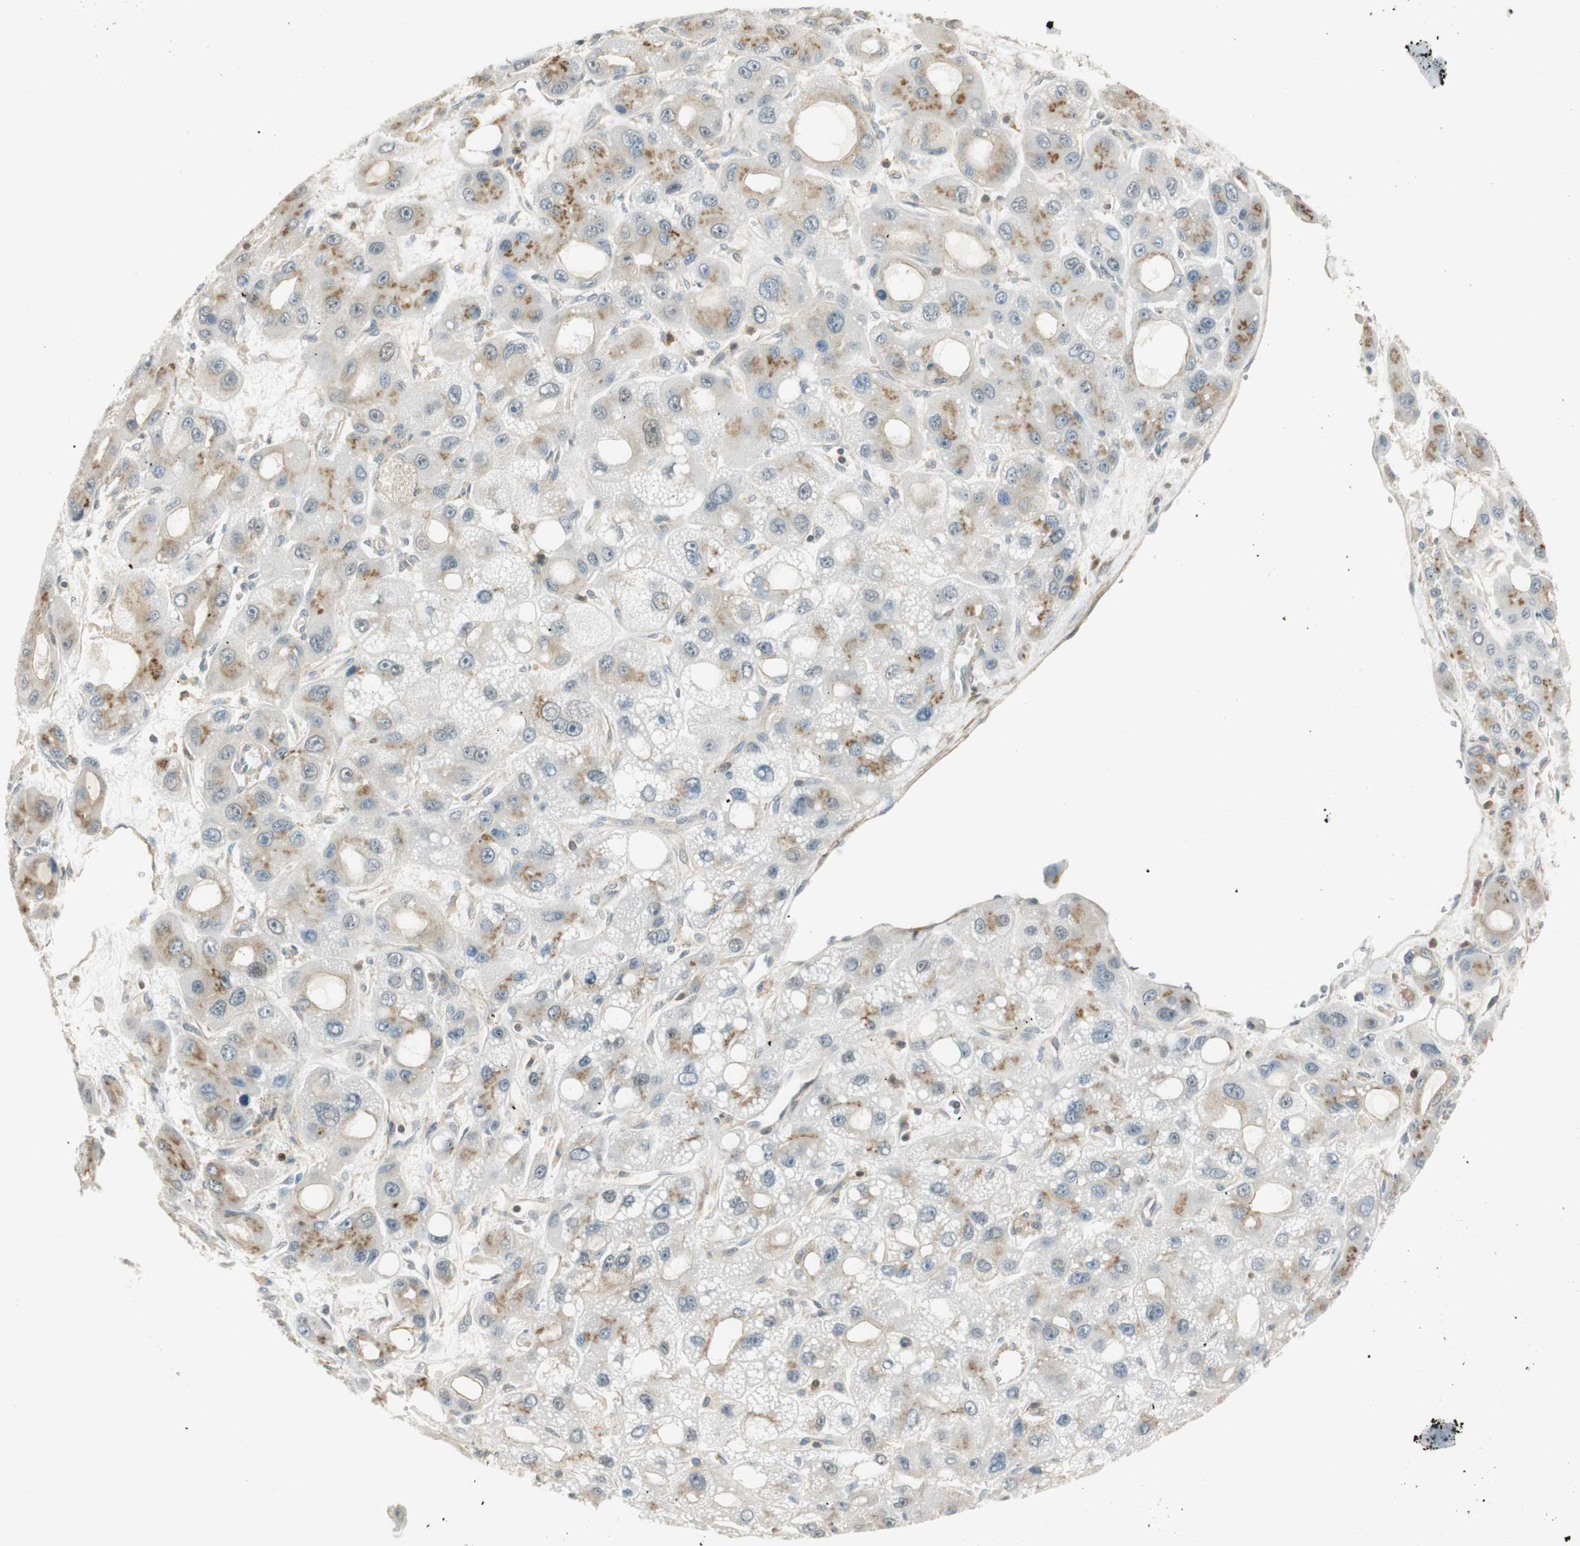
{"staining": {"intensity": "moderate", "quantity": "25%-75%", "location": "cytoplasmic/membranous"}, "tissue": "liver cancer", "cell_type": "Tumor cells", "image_type": "cancer", "snomed": [{"axis": "morphology", "description": "Carcinoma, Hepatocellular, NOS"}, {"axis": "topography", "description": "Liver"}], "caption": "Protein staining of liver hepatocellular carcinoma tissue demonstrates moderate cytoplasmic/membranous staining in approximately 25%-75% of tumor cells. (DAB (3,3'-diaminobenzidine) IHC with brightfield microscopy, high magnification).", "gene": "PI4K2B", "patient": {"sex": "male", "age": 55}}